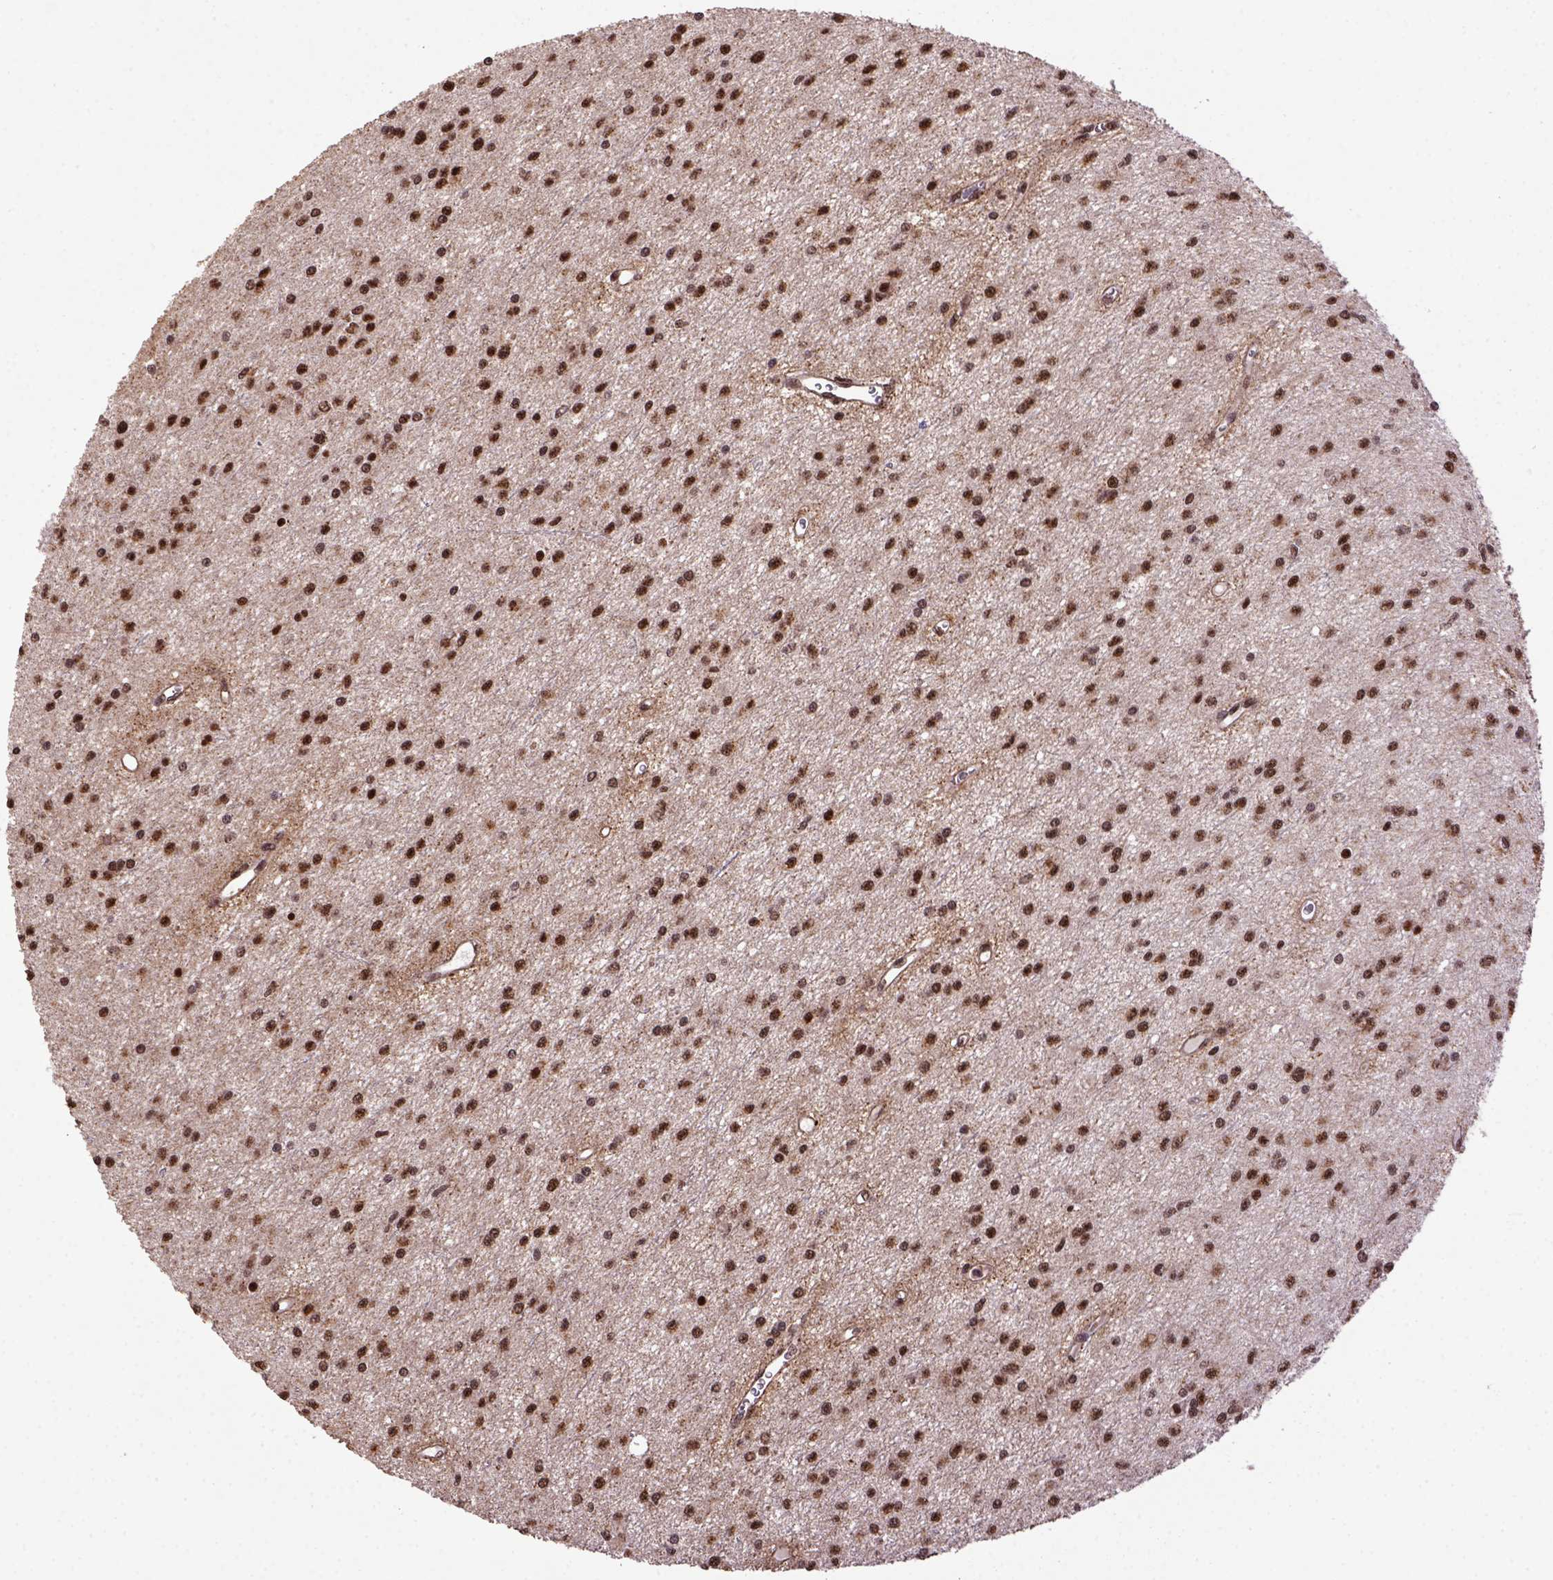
{"staining": {"intensity": "strong", "quantity": ">75%", "location": "nuclear"}, "tissue": "glioma", "cell_type": "Tumor cells", "image_type": "cancer", "snomed": [{"axis": "morphology", "description": "Glioma, malignant, Low grade"}, {"axis": "topography", "description": "Brain"}], "caption": "Glioma stained with a brown dye demonstrates strong nuclear positive expression in about >75% of tumor cells.", "gene": "PPIG", "patient": {"sex": "female", "age": 45}}